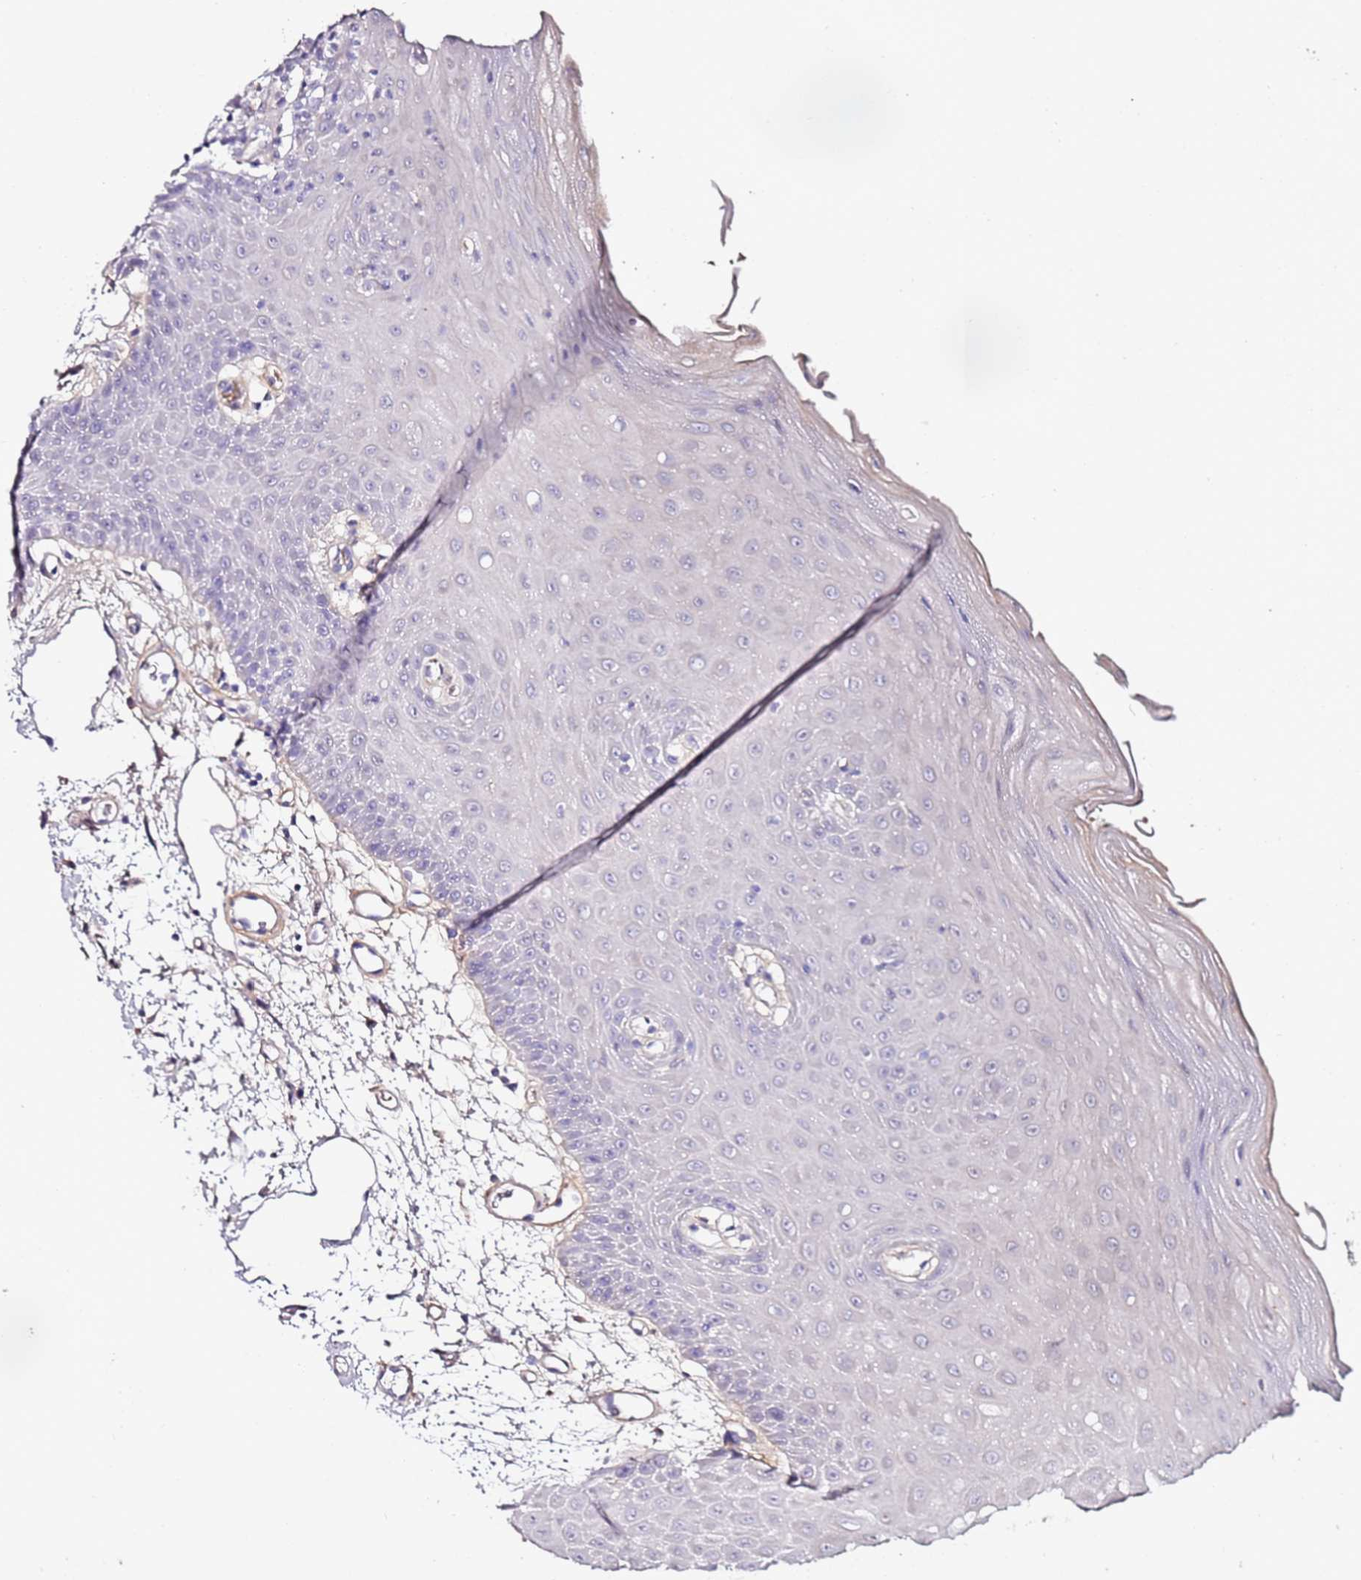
{"staining": {"intensity": "negative", "quantity": "none", "location": "none"}, "tissue": "oral mucosa", "cell_type": "Squamous epithelial cells", "image_type": "normal", "snomed": [{"axis": "morphology", "description": "Normal tissue, NOS"}, {"axis": "topography", "description": "Oral tissue"}, {"axis": "topography", "description": "Tounge, NOS"}], "caption": "High power microscopy micrograph of an immunohistochemistry (IHC) micrograph of benign oral mucosa, revealing no significant expression in squamous epithelial cells. Brightfield microscopy of immunohistochemistry (IHC) stained with DAB (brown) and hematoxylin (blue), captured at high magnification.", "gene": "C3orf80", "patient": {"sex": "female", "age": 59}}